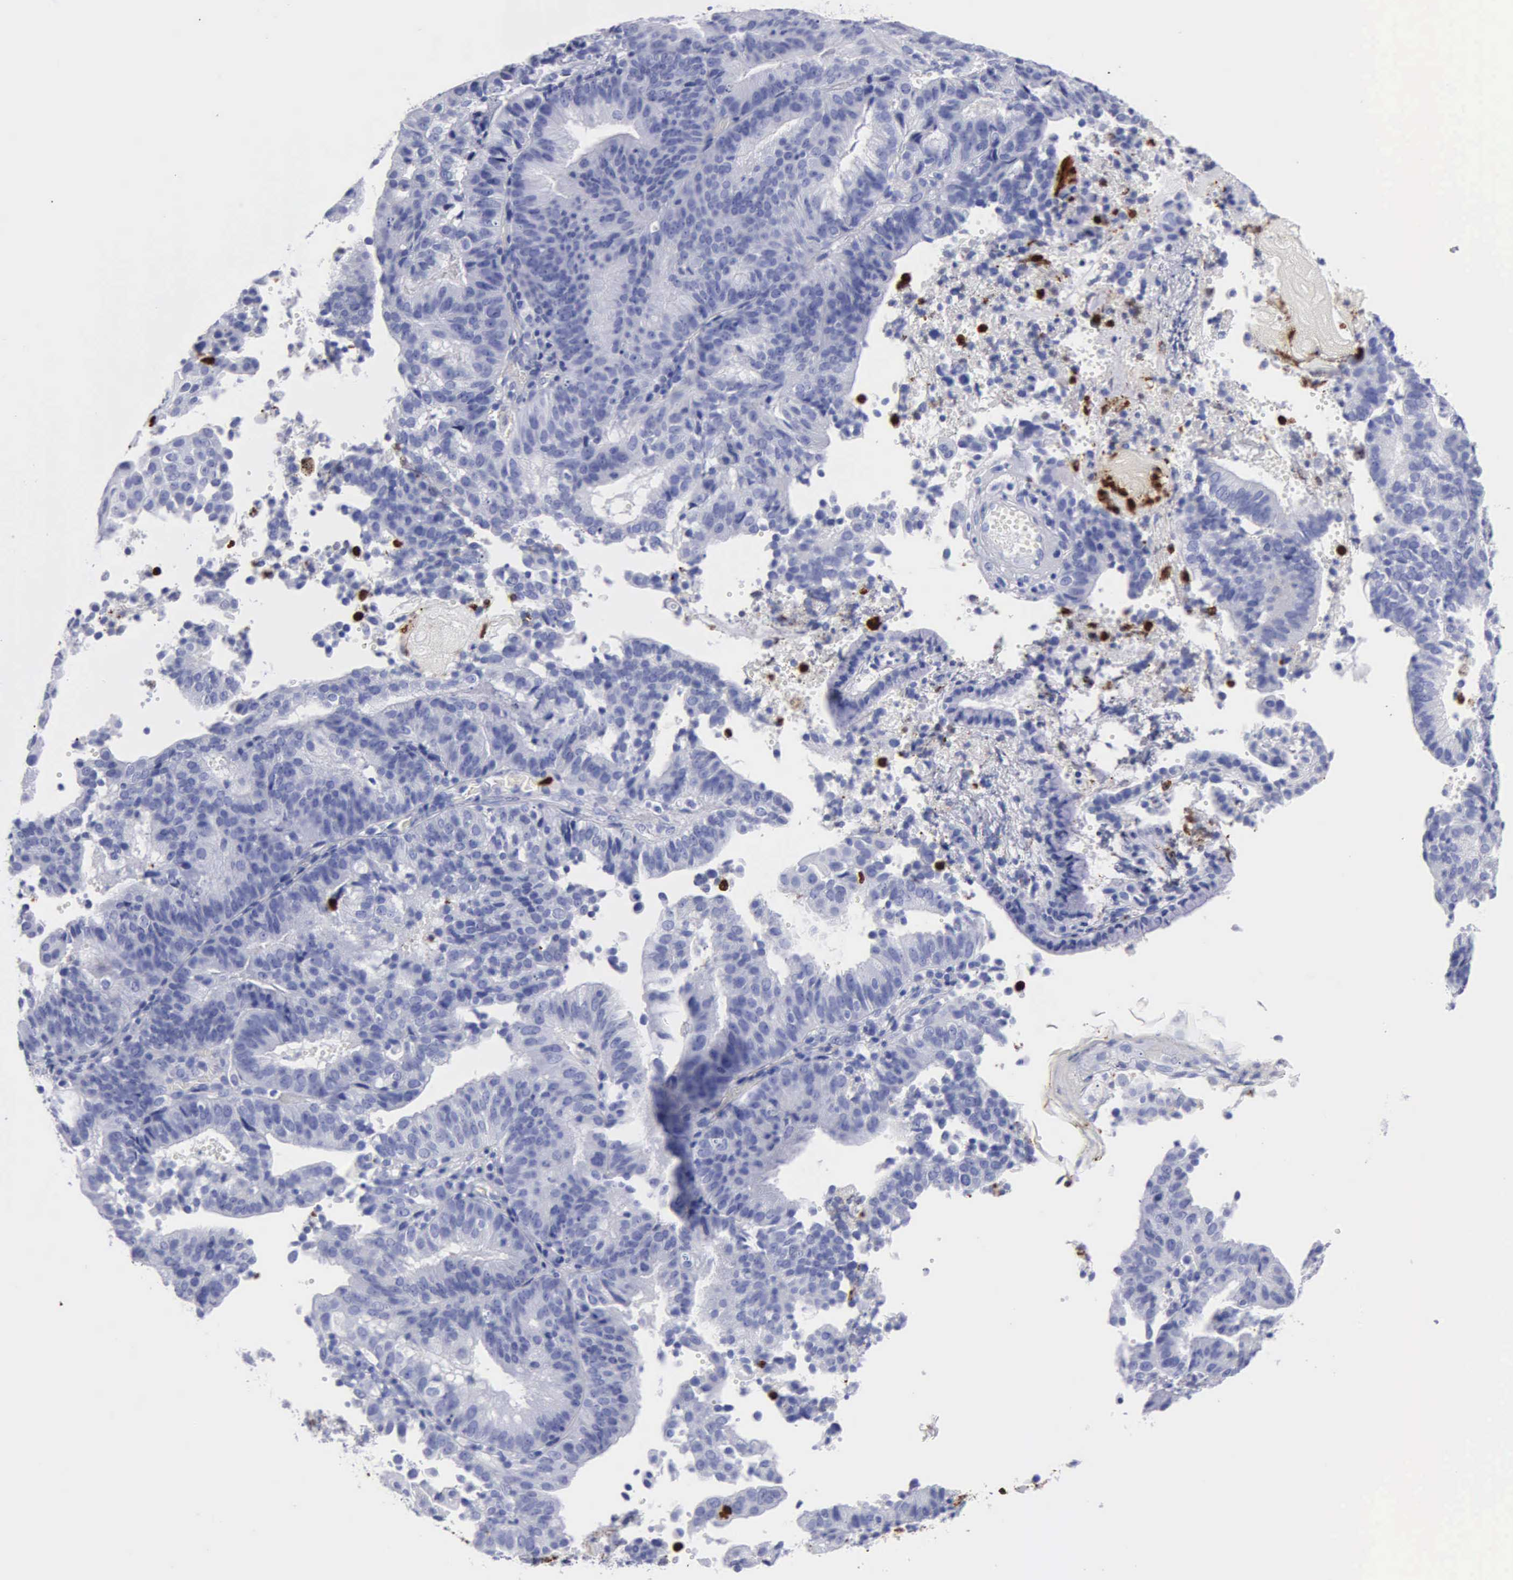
{"staining": {"intensity": "negative", "quantity": "none", "location": "none"}, "tissue": "cervical cancer", "cell_type": "Tumor cells", "image_type": "cancer", "snomed": [{"axis": "morphology", "description": "Adenocarcinoma, NOS"}, {"axis": "topography", "description": "Cervix"}], "caption": "Tumor cells show no significant staining in cervical adenocarcinoma. (DAB (3,3'-diaminobenzidine) immunohistochemistry visualized using brightfield microscopy, high magnification).", "gene": "CTSG", "patient": {"sex": "female", "age": 60}}